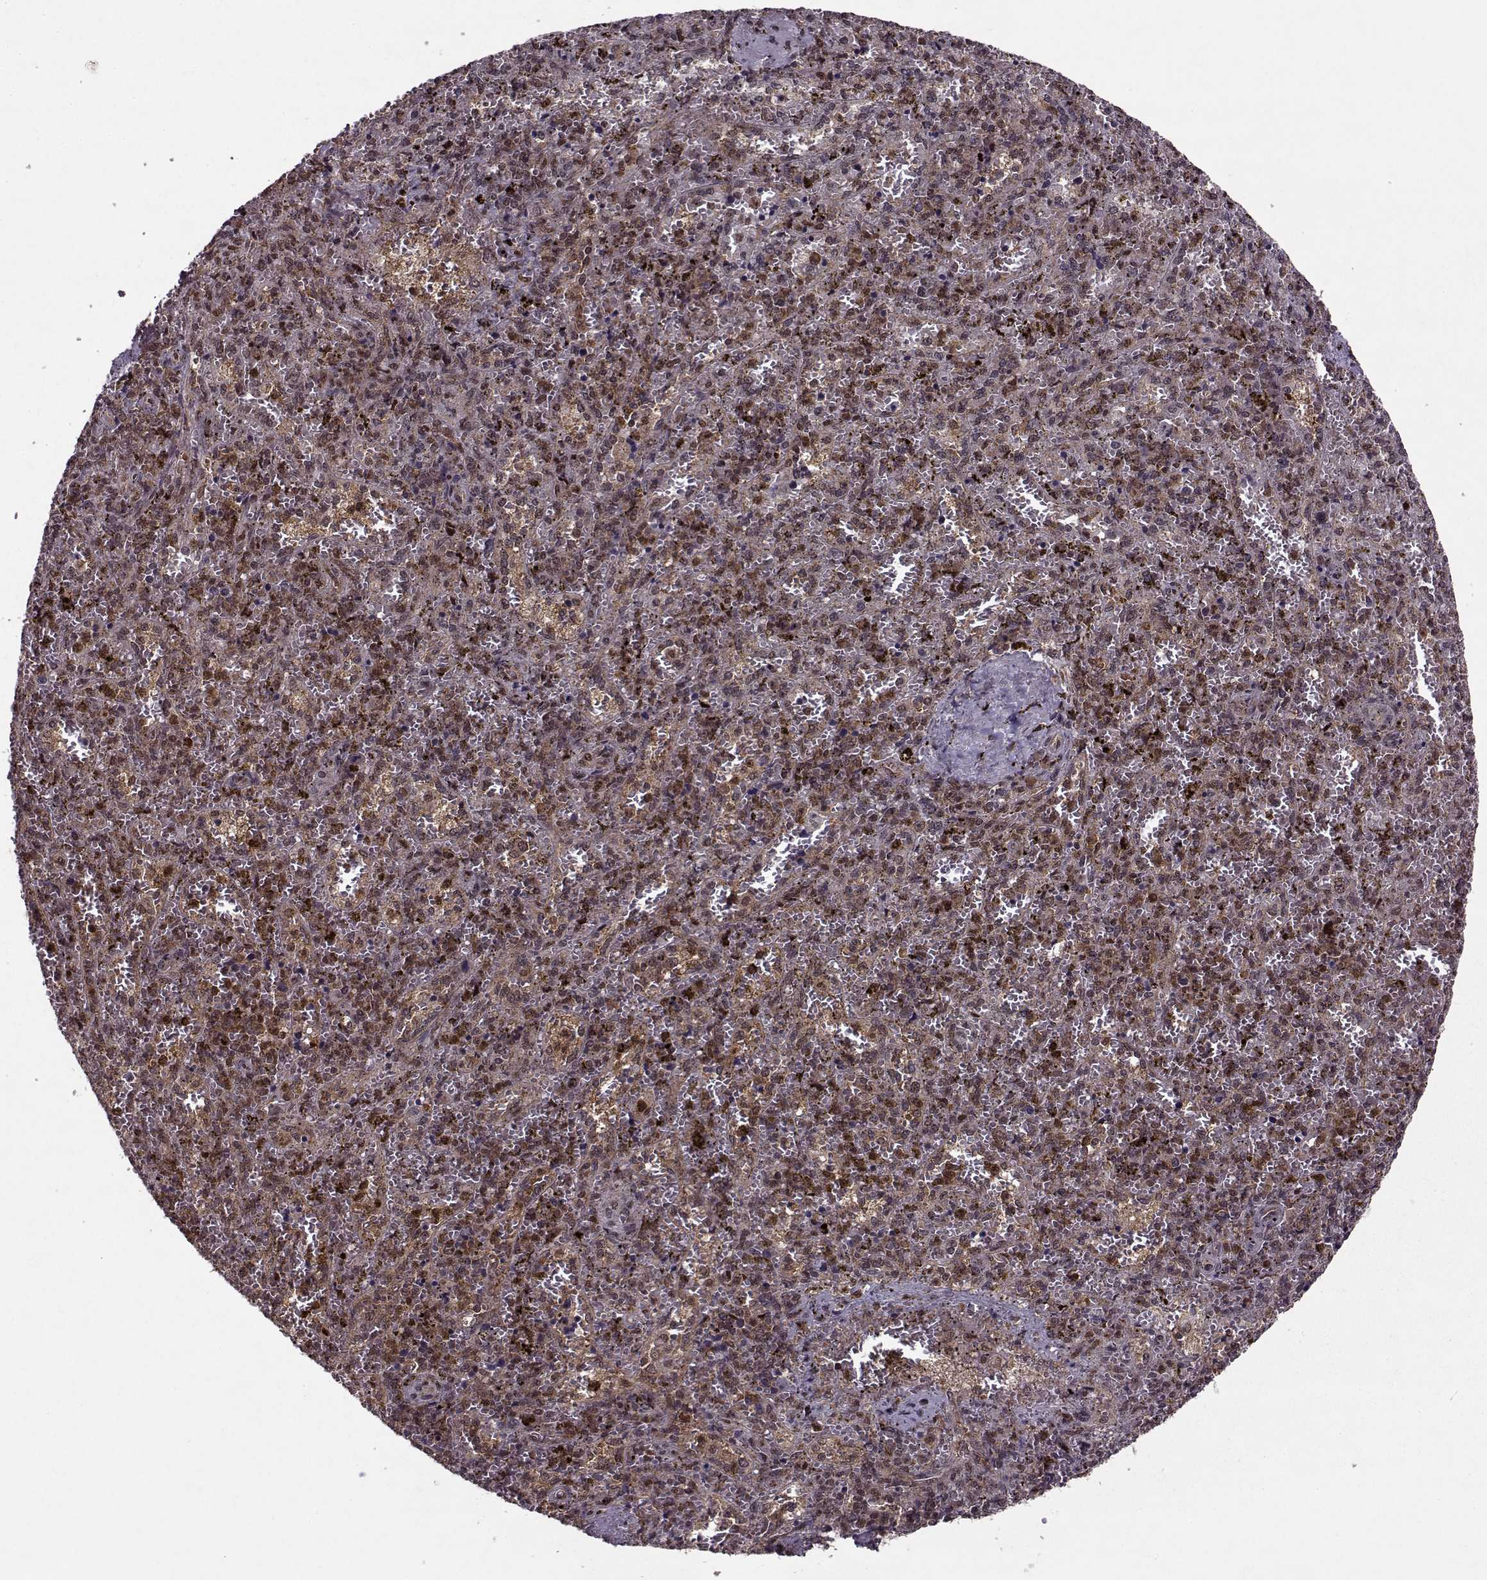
{"staining": {"intensity": "weak", "quantity": ">75%", "location": "cytoplasmic/membranous,nuclear"}, "tissue": "spleen", "cell_type": "Cells in red pulp", "image_type": "normal", "snomed": [{"axis": "morphology", "description": "Normal tissue, NOS"}, {"axis": "topography", "description": "Spleen"}], "caption": "Immunohistochemistry histopathology image of unremarkable human spleen stained for a protein (brown), which reveals low levels of weak cytoplasmic/membranous,nuclear expression in about >75% of cells in red pulp.", "gene": "PSMA7", "patient": {"sex": "female", "age": 50}}